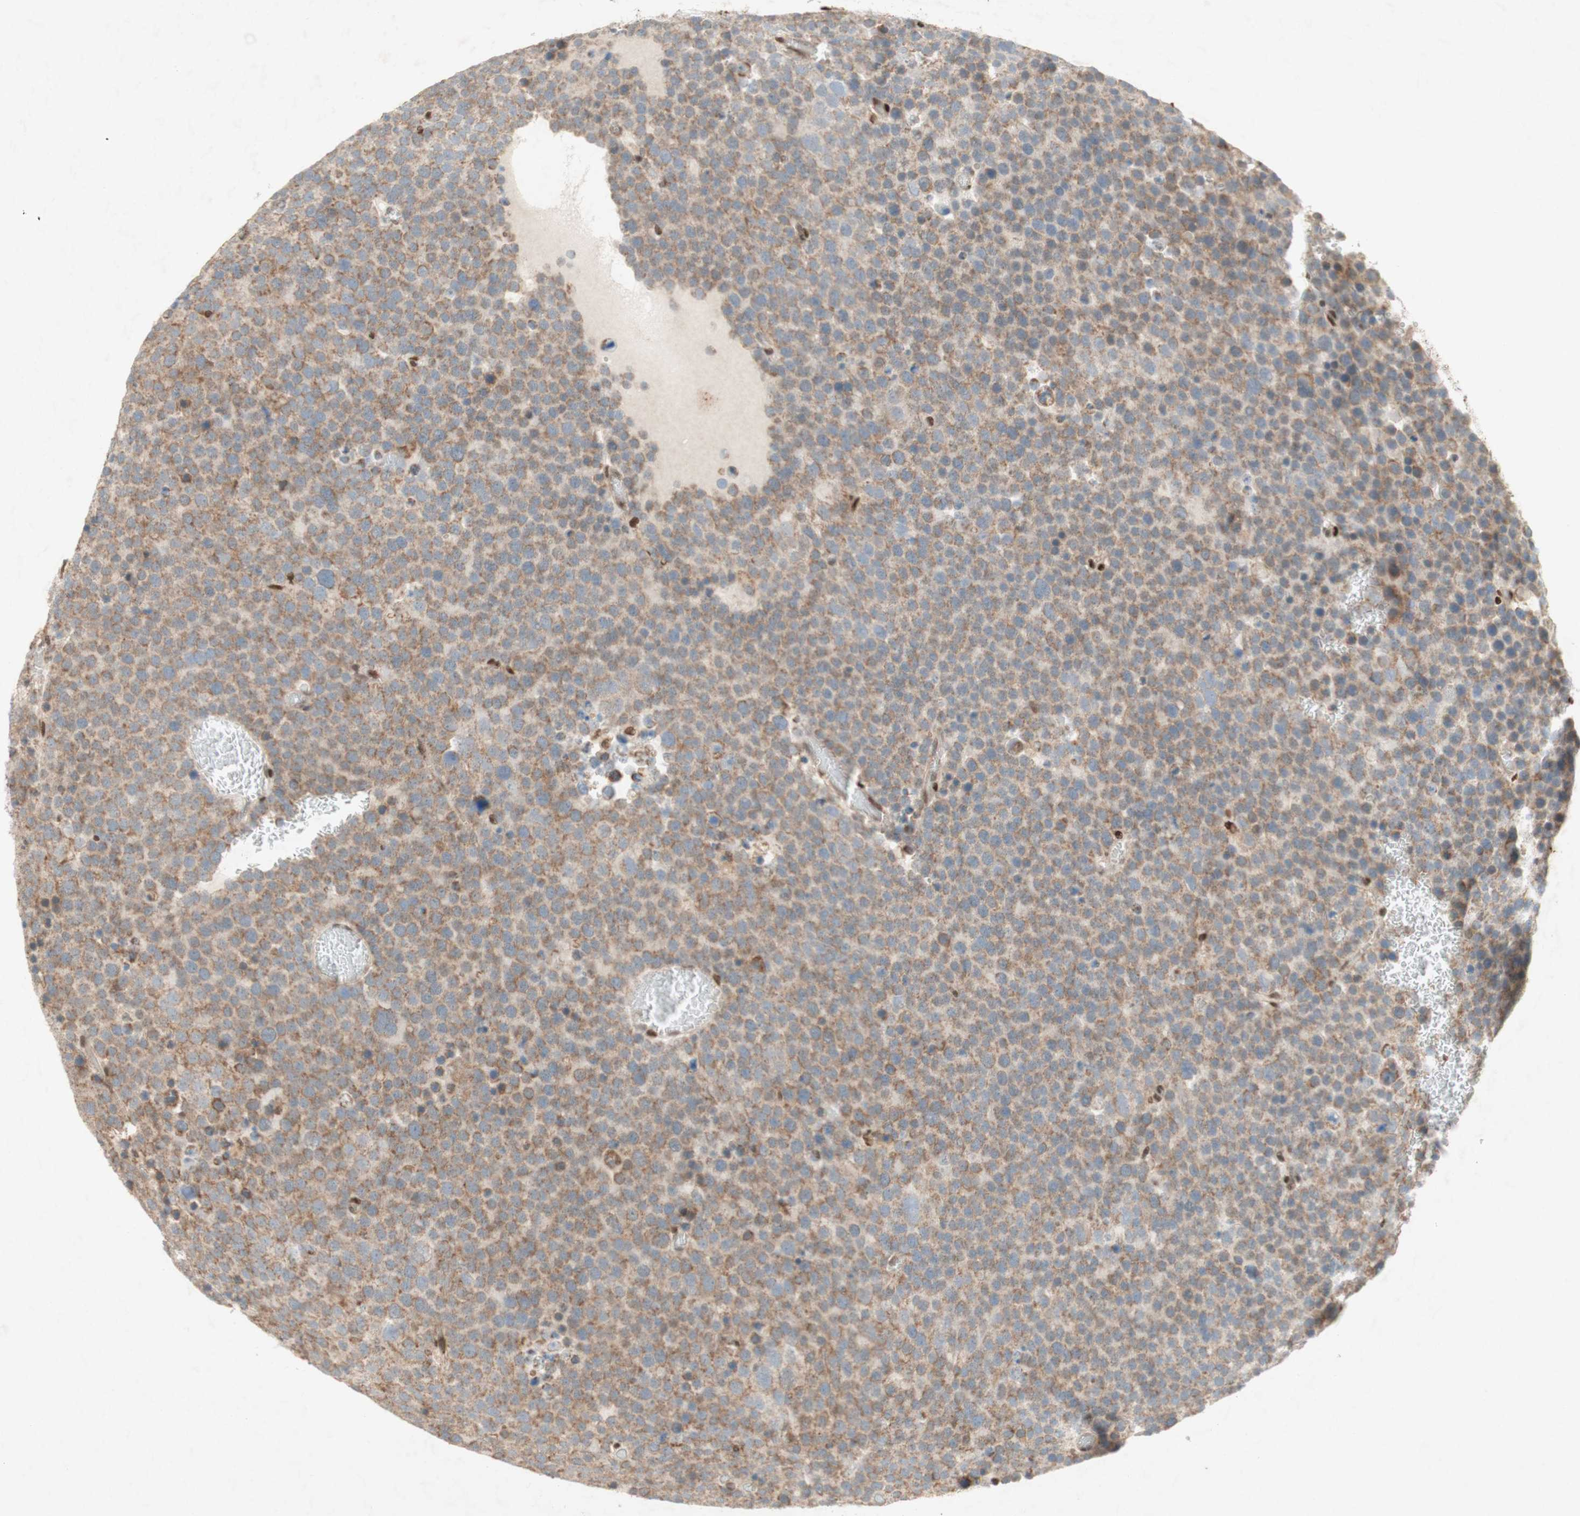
{"staining": {"intensity": "weak", "quantity": ">75%", "location": "cytoplasmic/membranous"}, "tissue": "testis cancer", "cell_type": "Tumor cells", "image_type": "cancer", "snomed": [{"axis": "morphology", "description": "Seminoma, NOS"}, {"axis": "topography", "description": "Testis"}], "caption": "Testis cancer stained for a protein demonstrates weak cytoplasmic/membranous positivity in tumor cells. Ihc stains the protein in brown and the nuclei are stained blue.", "gene": "DNMT3A", "patient": {"sex": "male", "age": 71}}